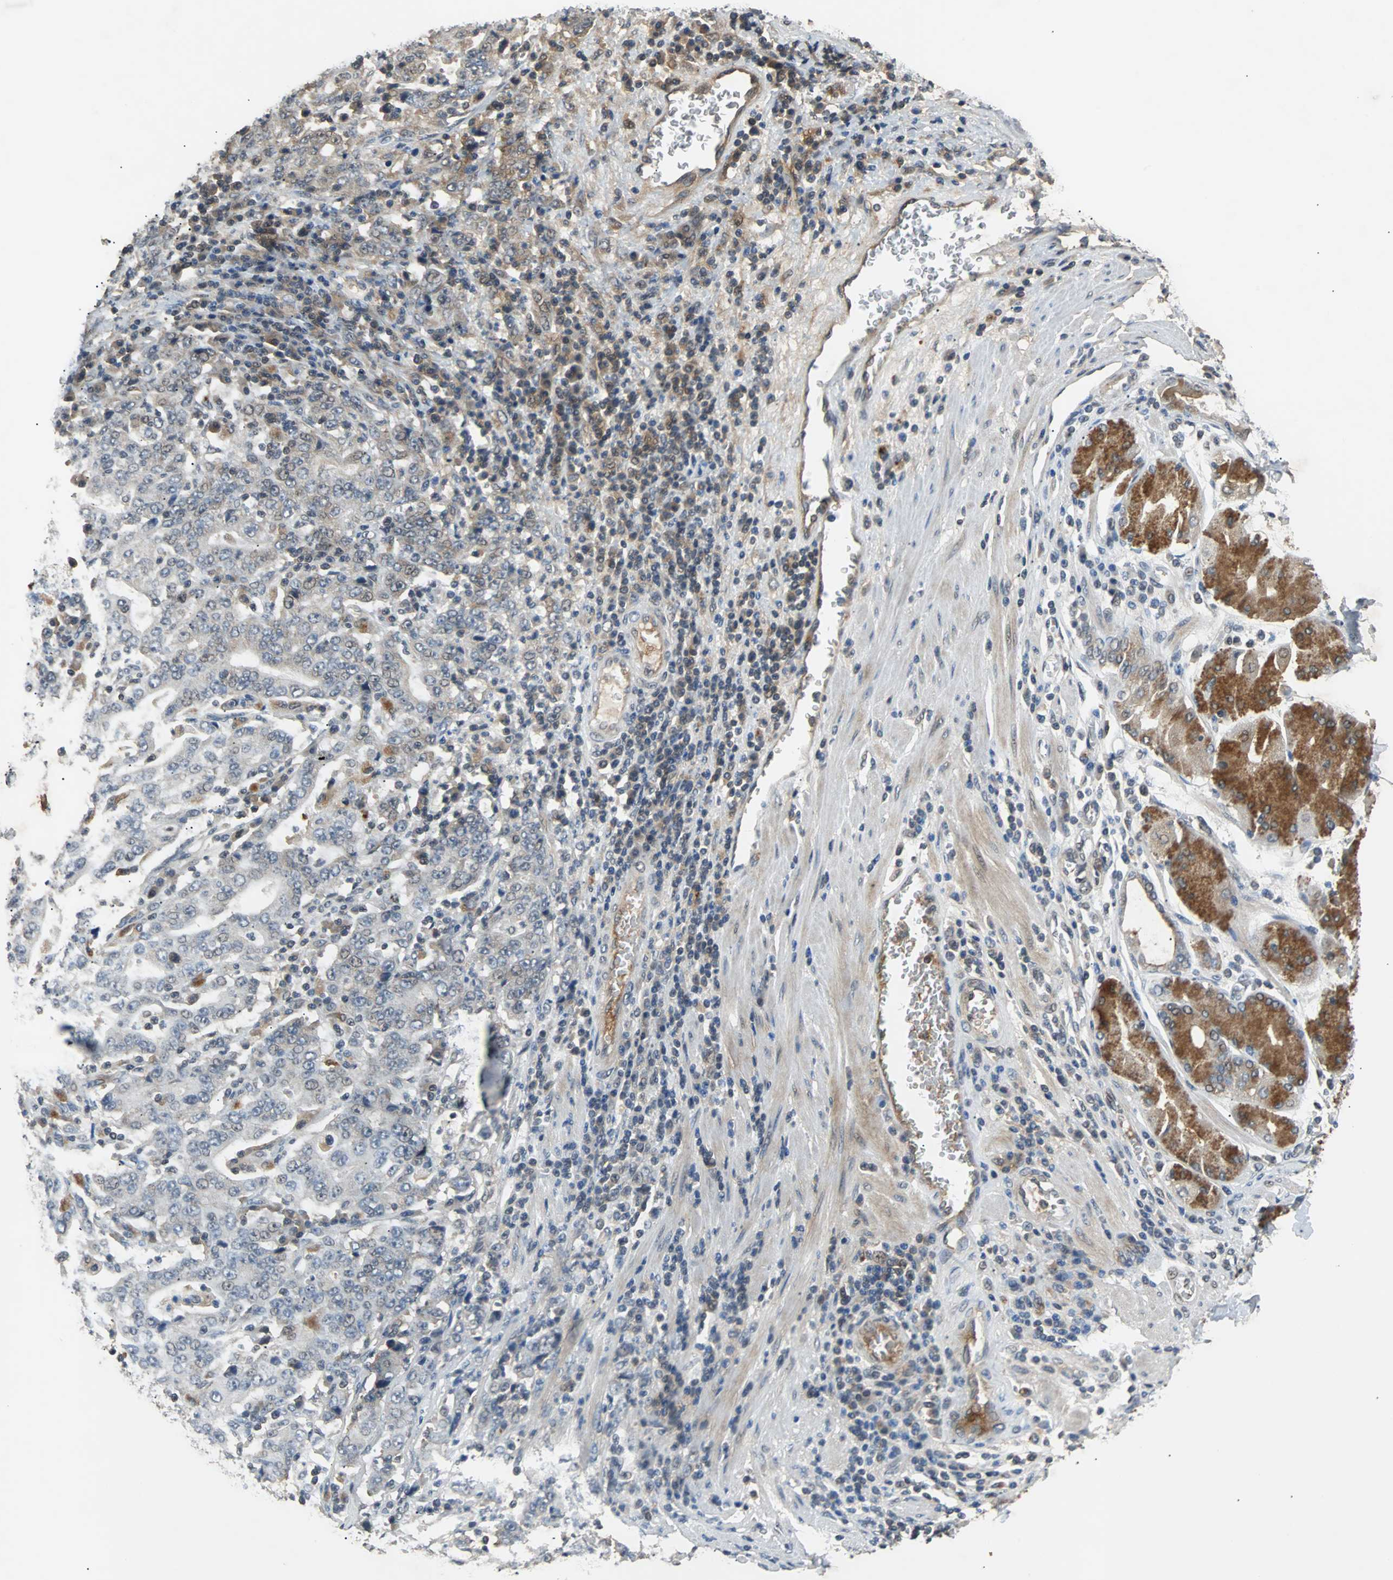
{"staining": {"intensity": "weak", "quantity": "25%-75%", "location": "cytoplasmic/membranous"}, "tissue": "stomach cancer", "cell_type": "Tumor cells", "image_type": "cancer", "snomed": [{"axis": "morphology", "description": "Normal tissue, NOS"}, {"axis": "morphology", "description": "Adenocarcinoma, NOS"}, {"axis": "topography", "description": "Stomach, upper"}, {"axis": "topography", "description": "Stomach"}], "caption": "Protein staining demonstrates weak cytoplasmic/membranous positivity in about 25%-75% of tumor cells in stomach adenocarcinoma. Immunohistochemistry (ihc) stains the protein in brown and the nuclei are stained blue.", "gene": "PHC1", "patient": {"sex": "male", "age": 59}}